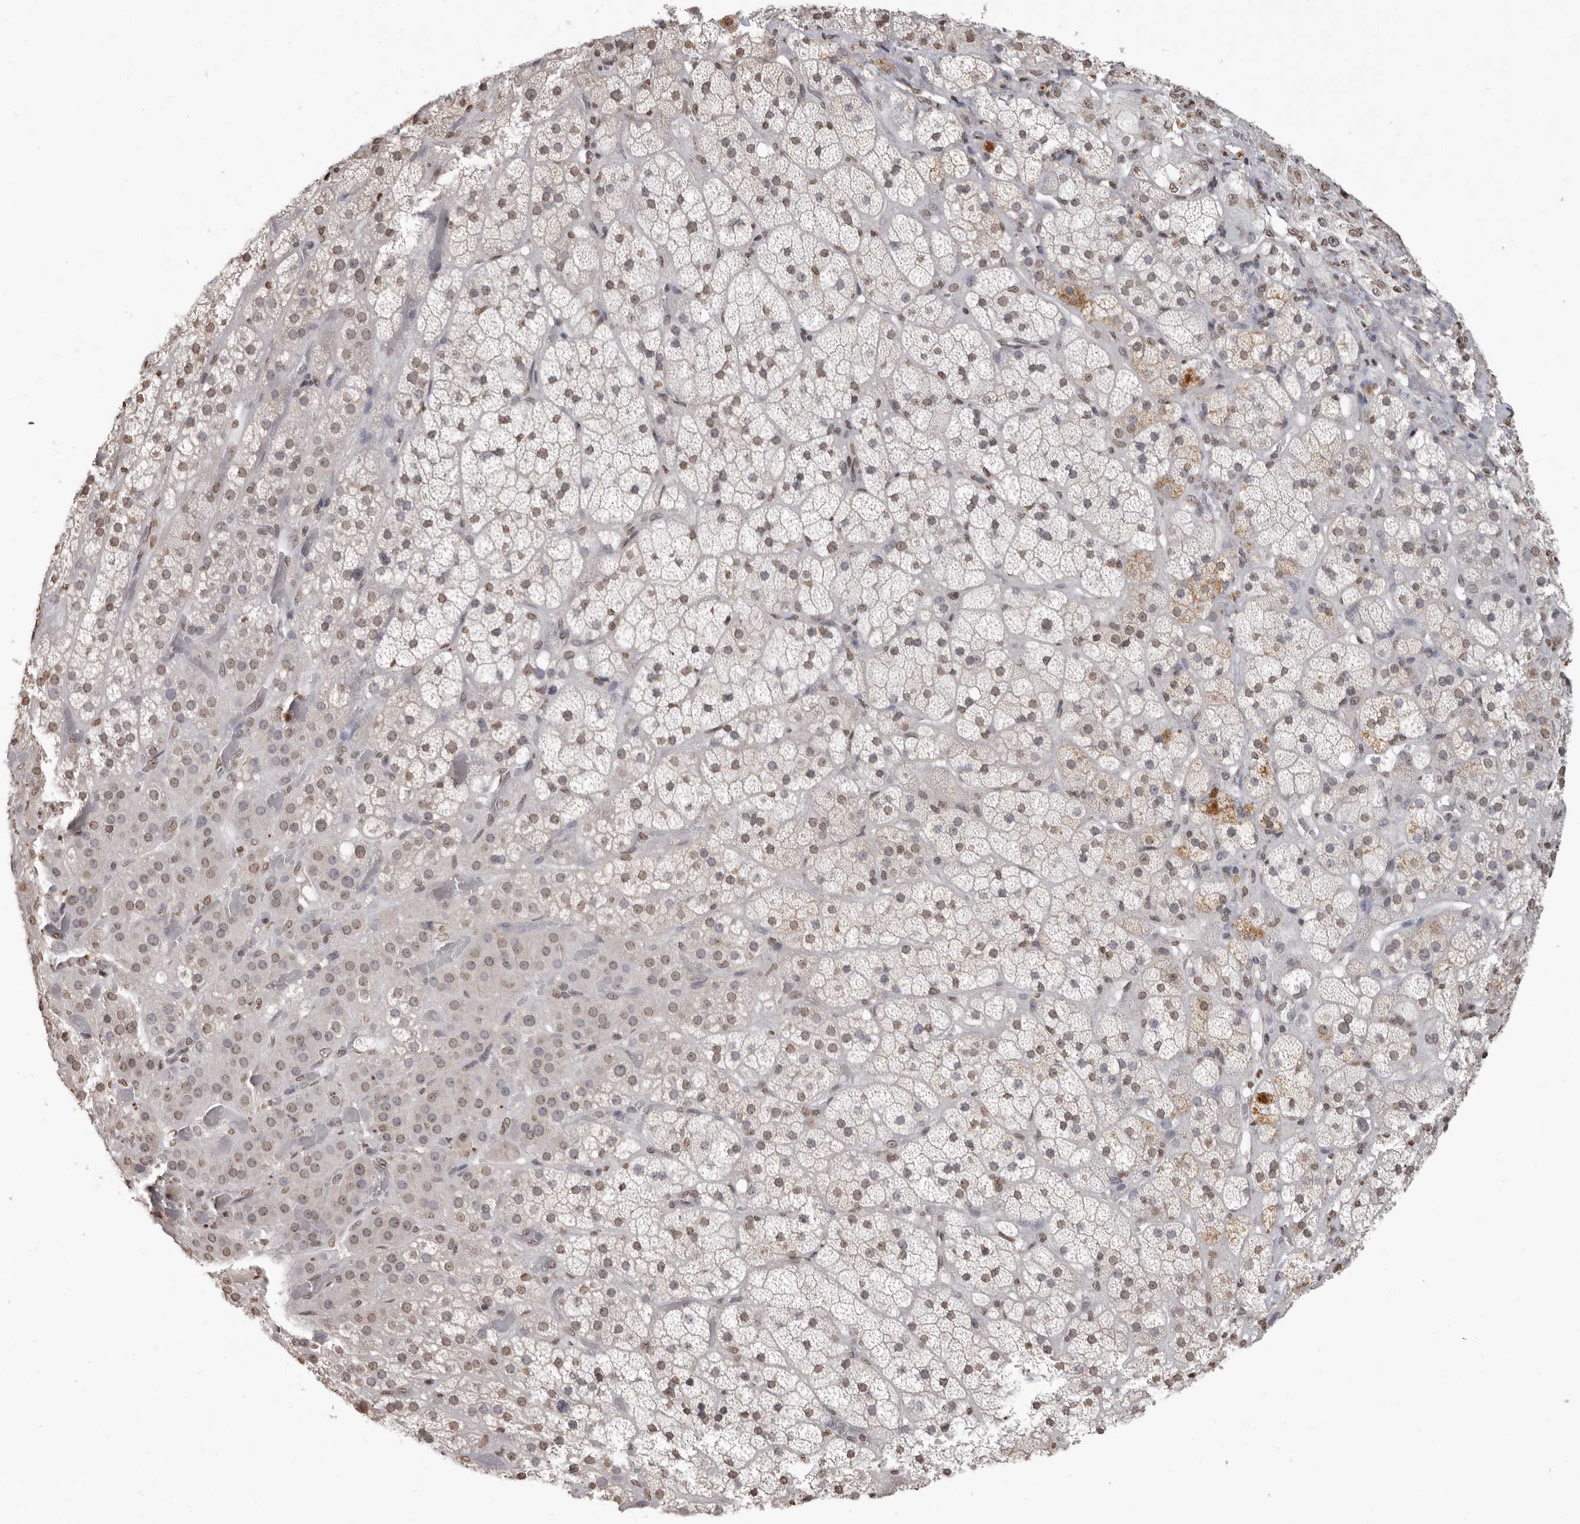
{"staining": {"intensity": "weak", "quantity": "25%-75%", "location": "cytoplasmic/membranous,nuclear"}, "tissue": "adrenal gland", "cell_type": "Glandular cells", "image_type": "normal", "snomed": [{"axis": "morphology", "description": "Normal tissue, NOS"}, {"axis": "topography", "description": "Adrenal gland"}], "caption": "About 25%-75% of glandular cells in benign adrenal gland exhibit weak cytoplasmic/membranous,nuclear protein positivity as visualized by brown immunohistochemical staining.", "gene": "WDR45", "patient": {"sex": "male", "age": 57}}